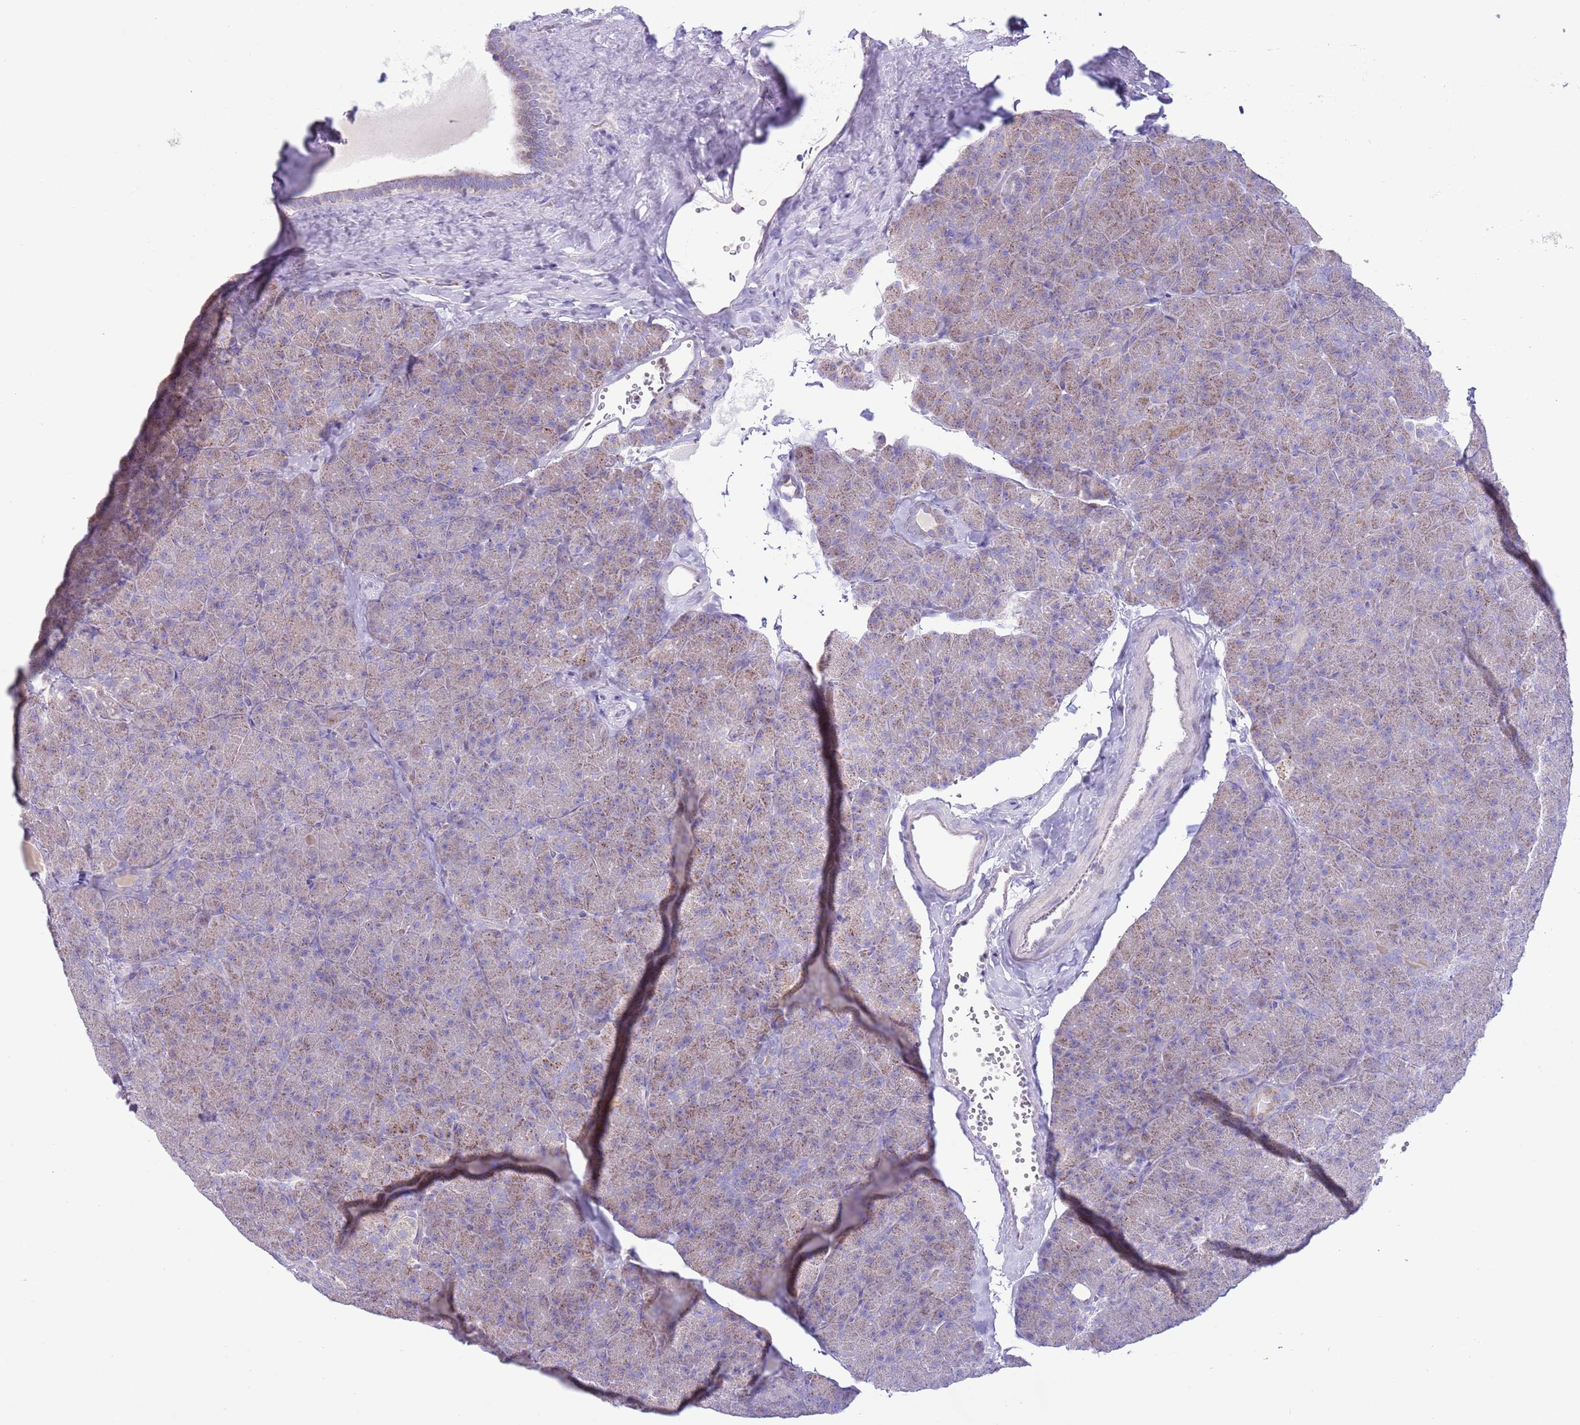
{"staining": {"intensity": "weak", "quantity": "25%-75%", "location": "cytoplasmic/membranous"}, "tissue": "pancreas", "cell_type": "Exocrine glandular cells", "image_type": "normal", "snomed": [{"axis": "morphology", "description": "Normal tissue, NOS"}, {"axis": "topography", "description": "Pancreas"}], "caption": "Exocrine glandular cells exhibit low levels of weak cytoplasmic/membranous staining in approximately 25%-75% of cells in normal pancreas.", "gene": "OAZ2", "patient": {"sex": "male", "age": 36}}